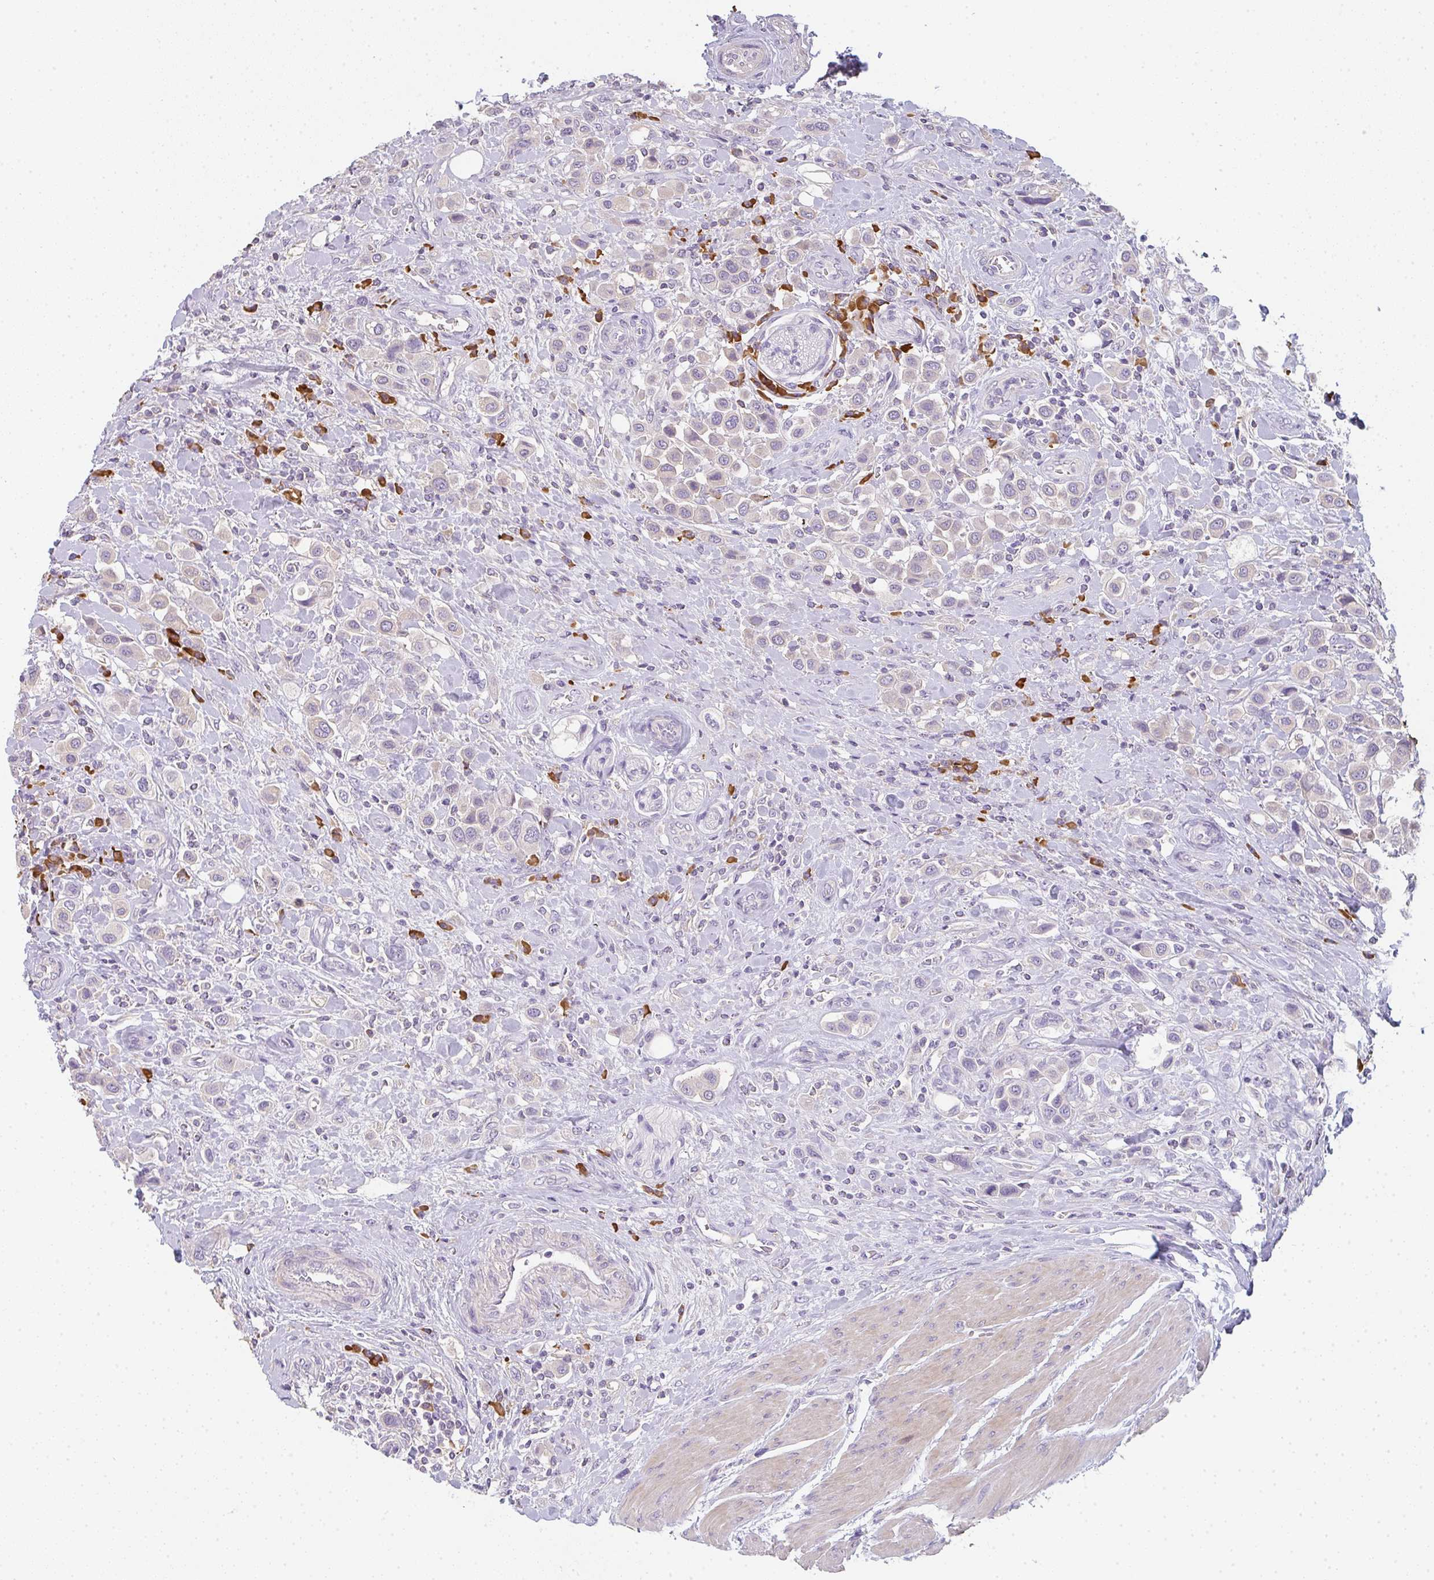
{"staining": {"intensity": "negative", "quantity": "none", "location": "none"}, "tissue": "urothelial cancer", "cell_type": "Tumor cells", "image_type": "cancer", "snomed": [{"axis": "morphology", "description": "Urothelial carcinoma, High grade"}, {"axis": "topography", "description": "Urinary bladder"}], "caption": "High-grade urothelial carcinoma was stained to show a protein in brown. There is no significant staining in tumor cells. (DAB (3,3'-diaminobenzidine) immunohistochemistry (IHC), high magnification).", "gene": "ZNF215", "patient": {"sex": "male", "age": 50}}